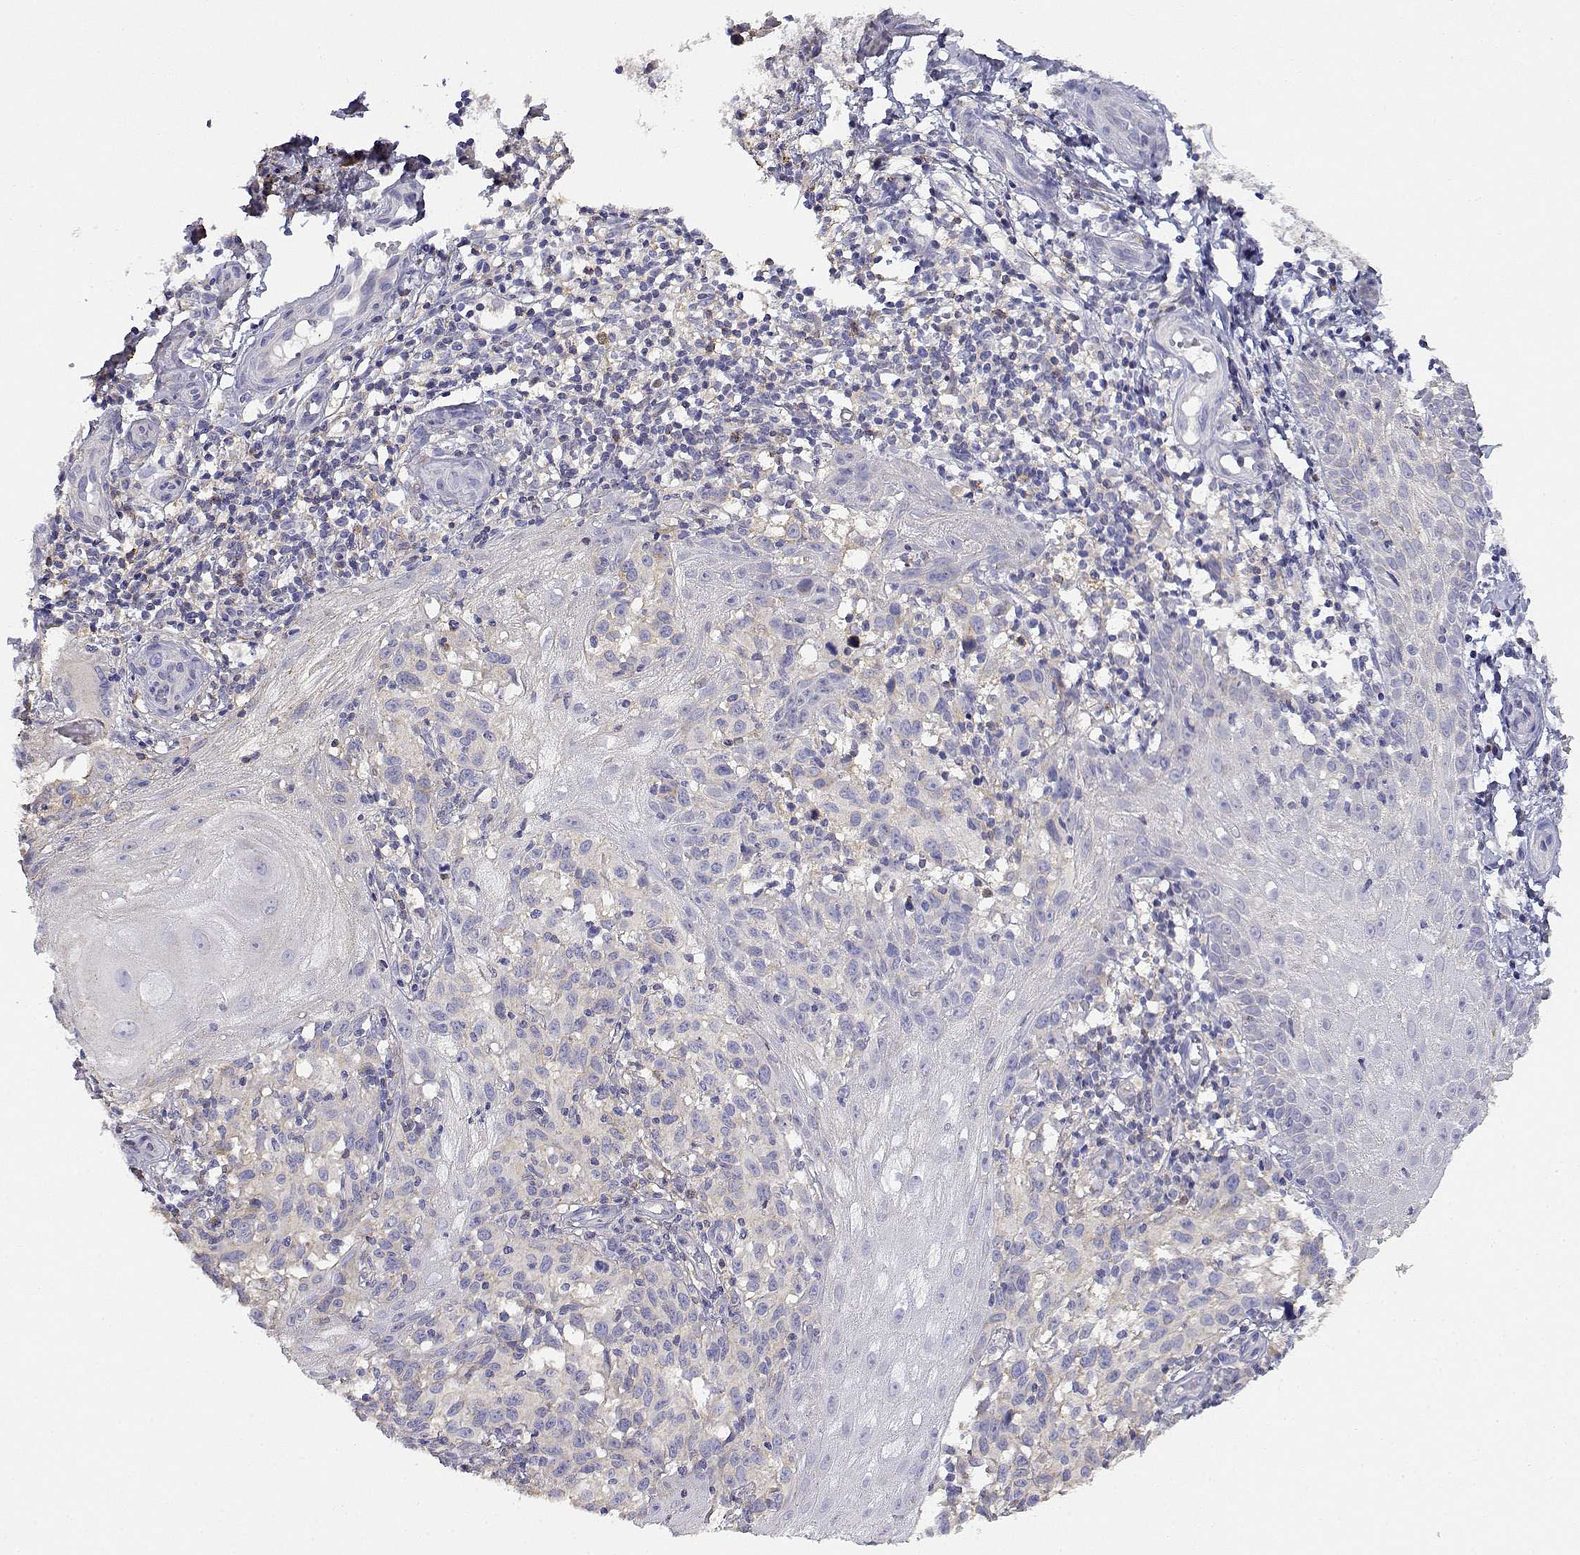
{"staining": {"intensity": "weak", "quantity": "<25%", "location": "cytoplasmic/membranous"}, "tissue": "melanoma", "cell_type": "Tumor cells", "image_type": "cancer", "snomed": [{"axis": "morphology", "description": "Malignant melanoma, NOS"}, {"axis": "topography", "description": "Skin"}], "caption": "Human melanoma stained for a protein using immunohistochemistry (IHC) shows no expression in tumor cells.", "gene": "ADA", "patient": {"sex": "female", "age": 53}}